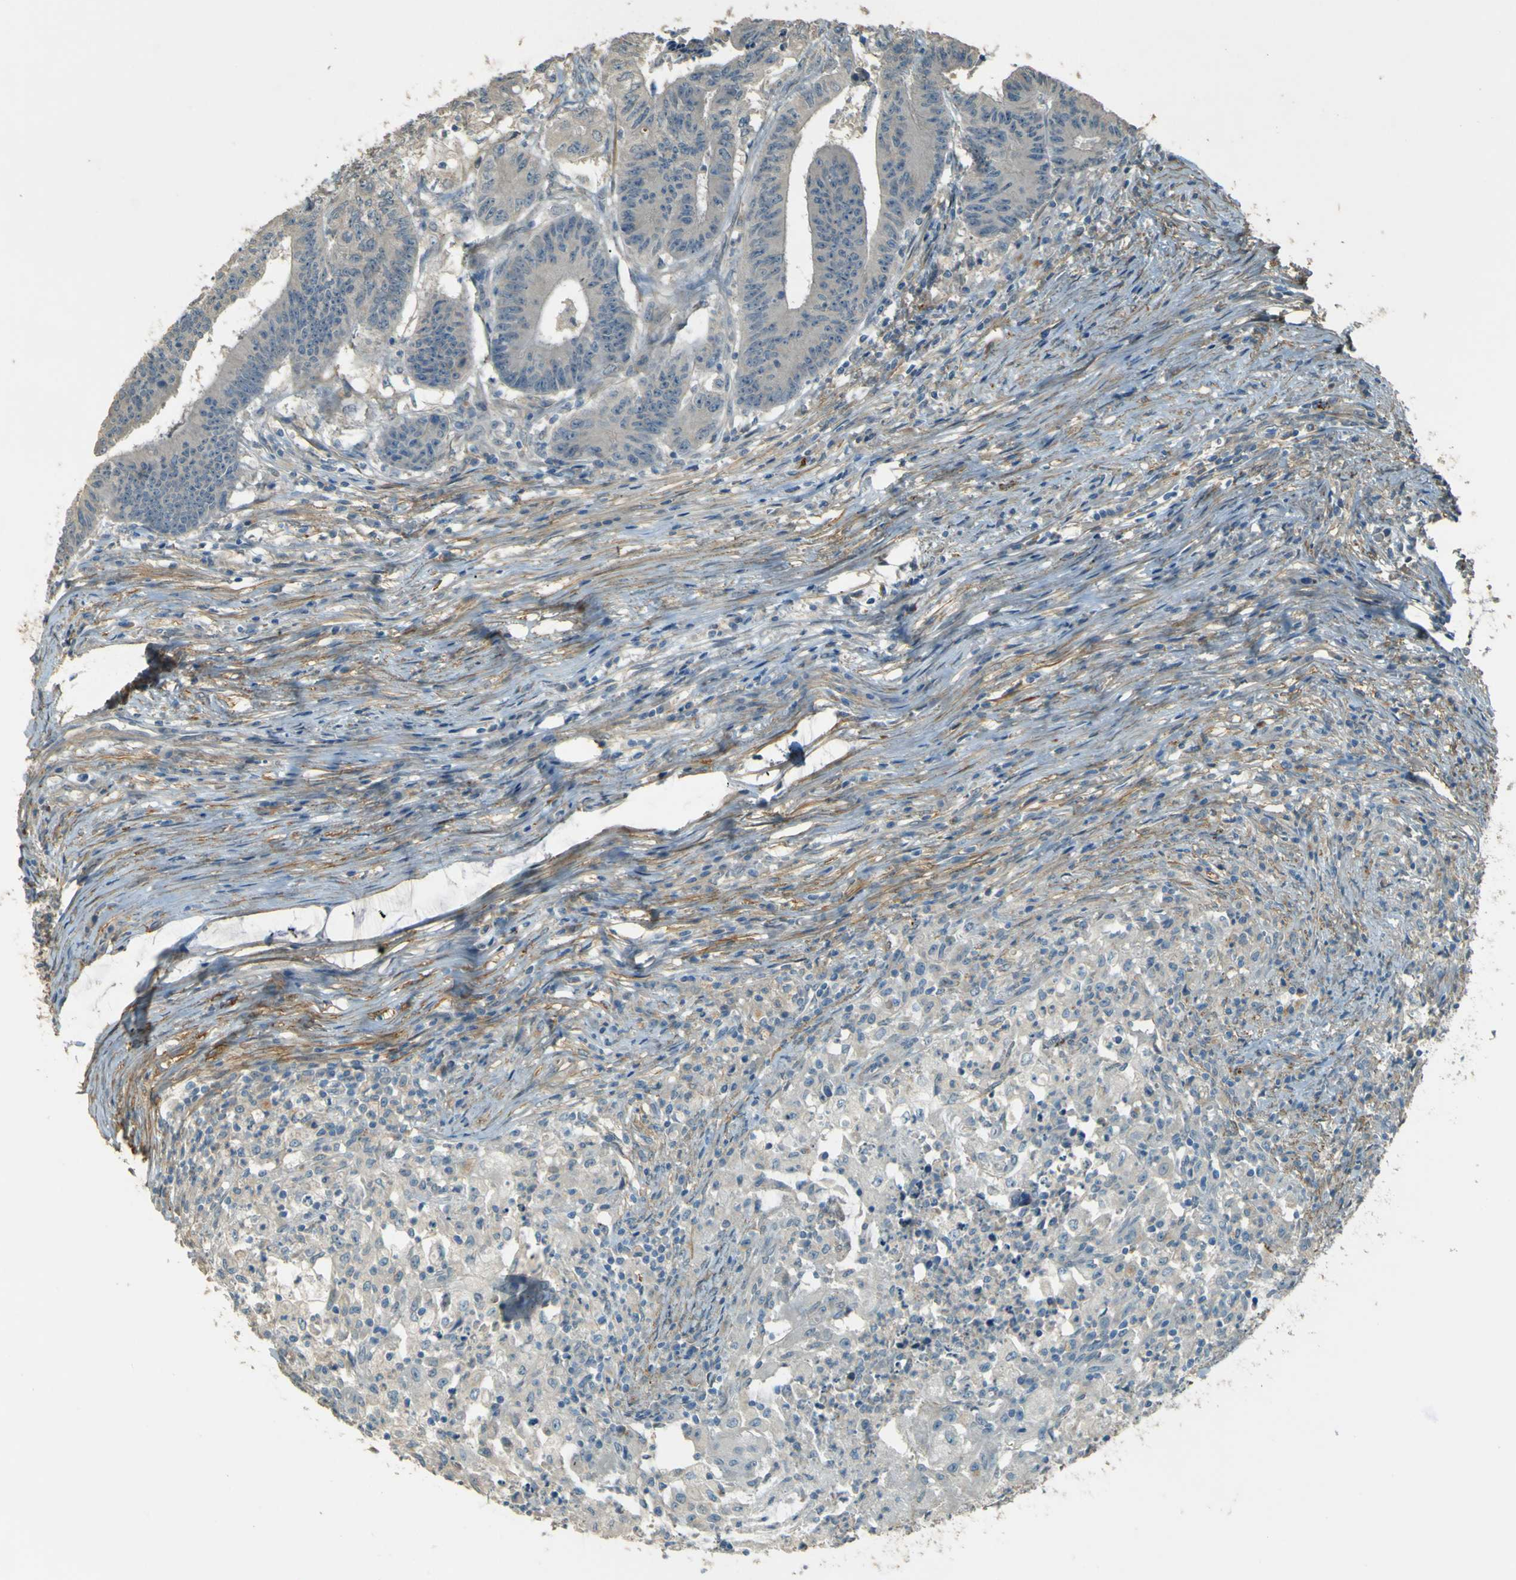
{"staining": {"intensity": "negative", "quantity": "none", "location": "none"}, "tissue": "colorectal cancer", "cell_type": "Tumor cells", "image_type": "cancer", "snomed": [{"axis": "morphology", "description": "Adenocarcinoma, NOS"}, {"axis": "topography", "description": "Colon"}], "caption": "High magnification brightfield microscopy of adenocarcinoma (colorectal) stained with DAB (3,3'-diaminobenzidine) (brown) and counterstained with hematoxylin (blue): tumor cells show no significant positivity. (Brightfield microscopy of DAB immunohistochemistry at high magnification).", "gene": "NEXN", "patient": {"sex": "male", "age": 45}}